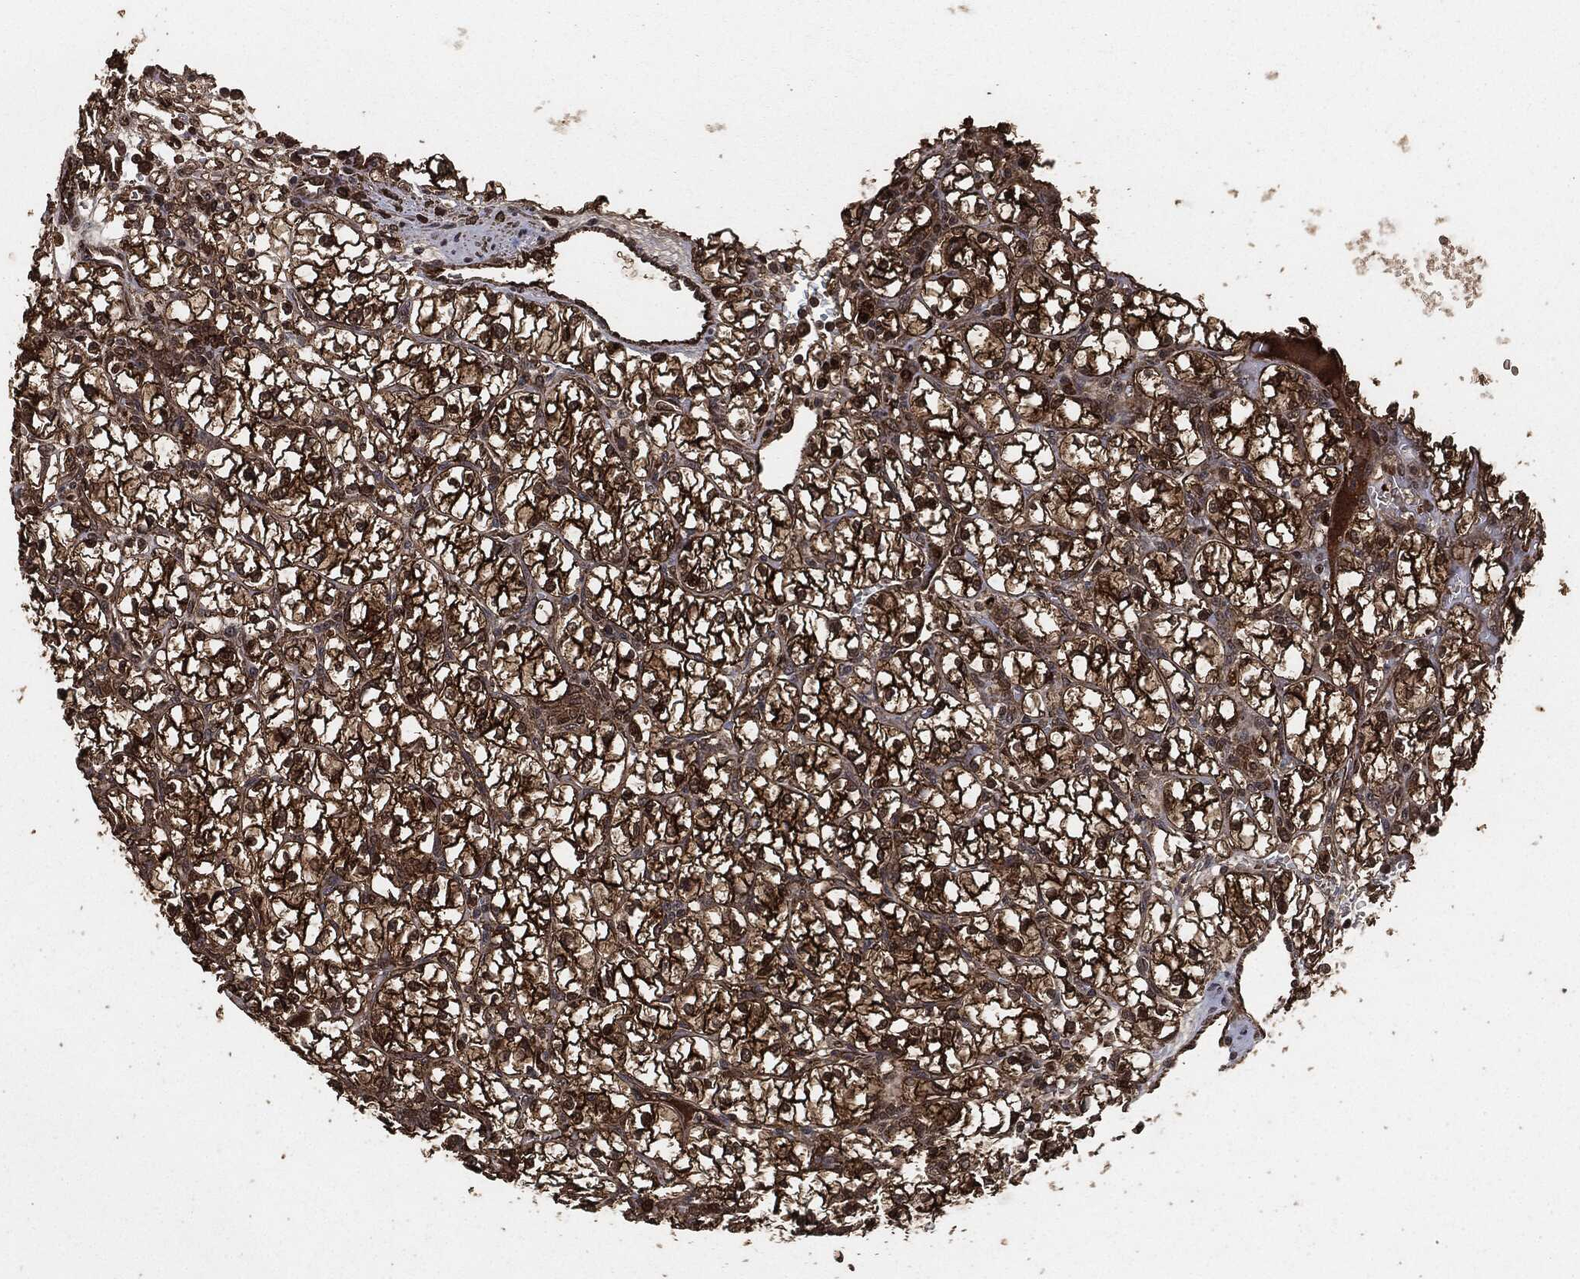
{"staining": {"intensity": "strong", "quantity": "25%-75%", "location": "cytoplasmic/membranous,nuclear"}, "tissue": "renal cancer", "cell_type": "Tumor cells", "image_type": "cancer", "snomed": [{"axis": "morphology", "description": "Adenocarcinoma, NOS"}, {"axis": "topography", "description": "Kidney"}], "caption": "This micrograph exhibits immunohistochemistry (IHC) staining of human renal cancer (adenocarcinoma), with high strong cytoplasmic/membranous and nuclear expression in about 25%-75% of tumor cells.", "gene": "EGFR", "patient": {"sex": "female", "age": 64}}